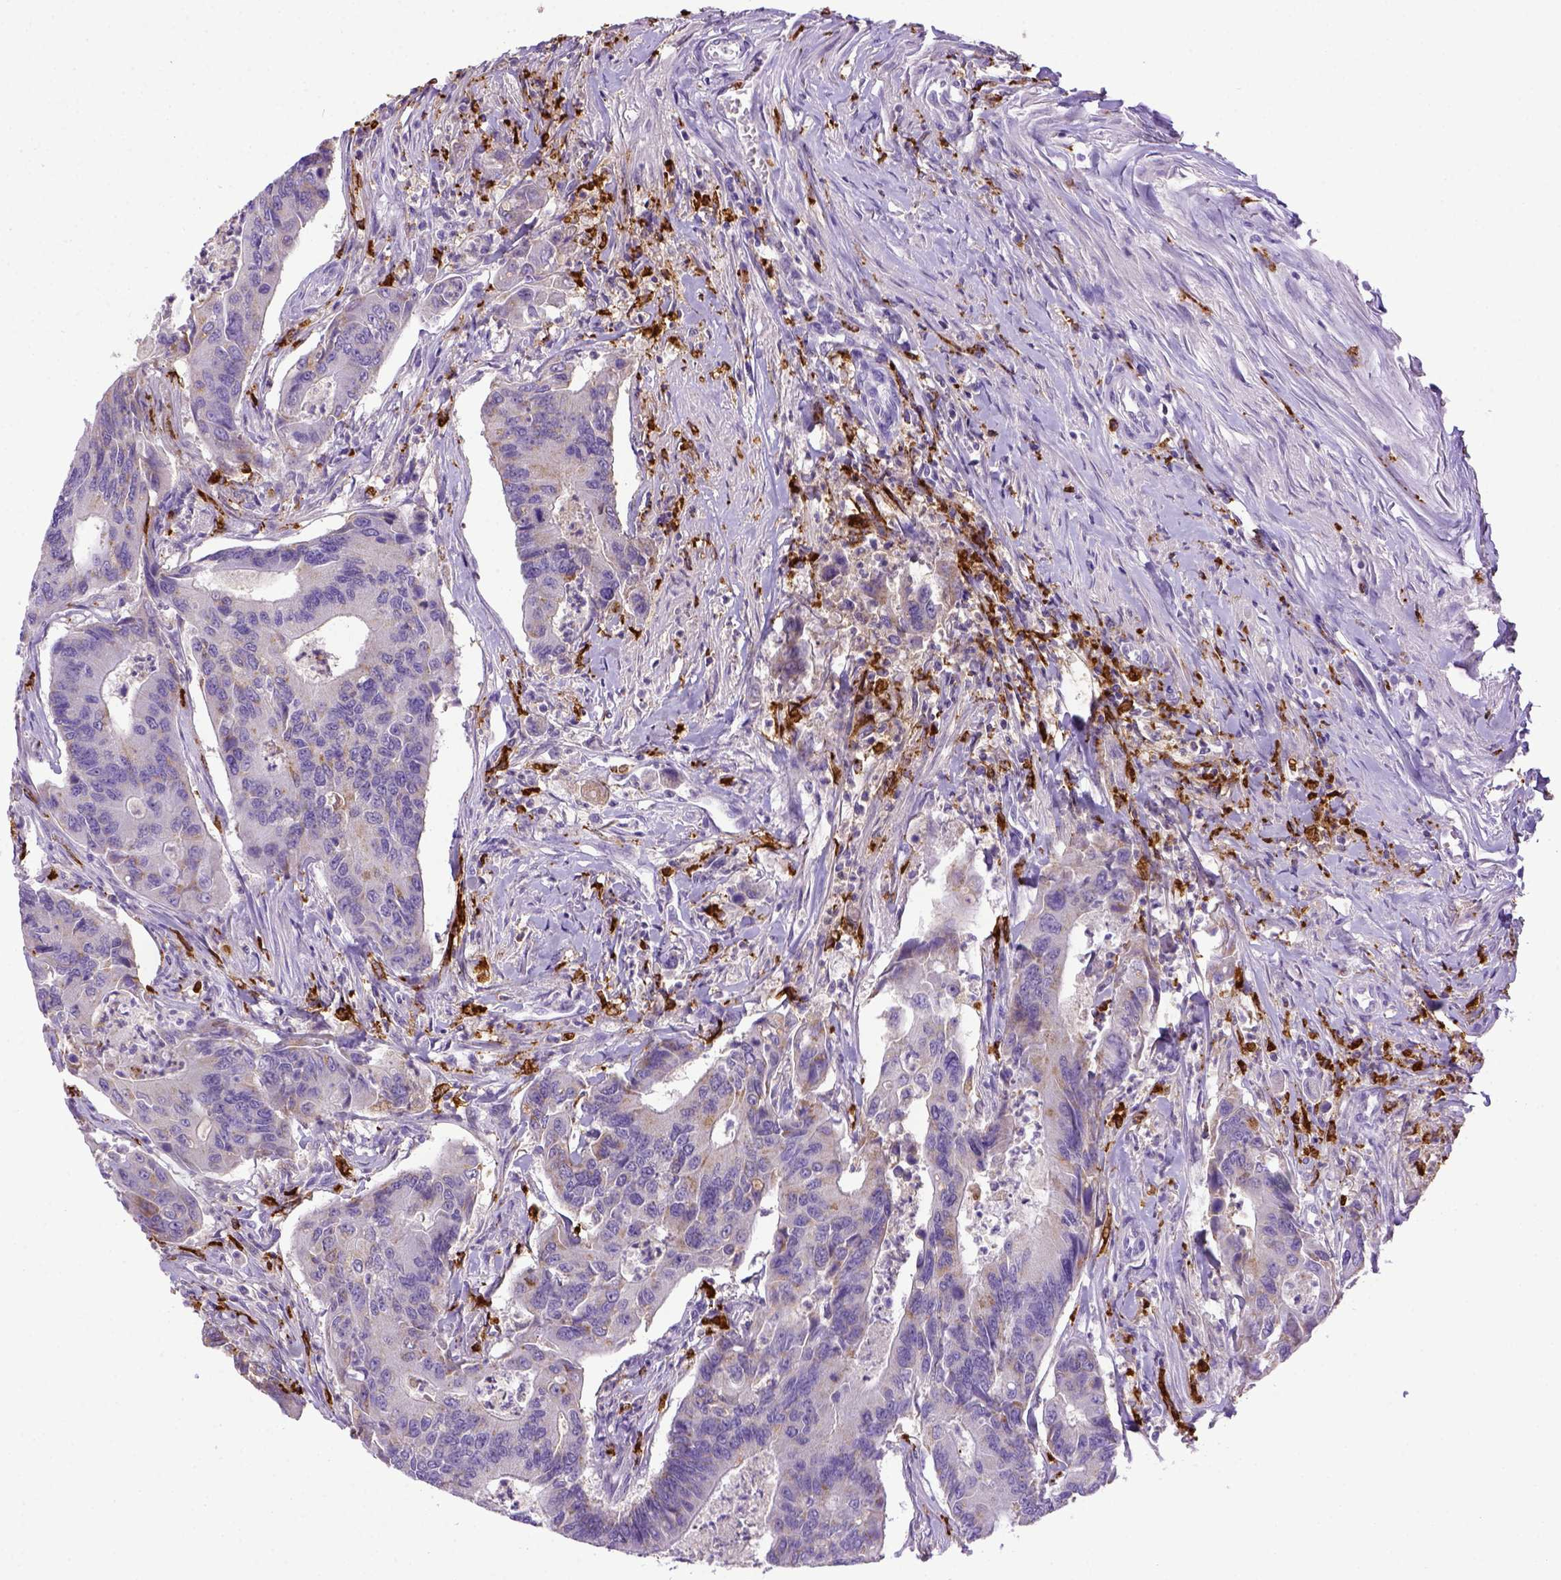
{"staining": {"intensity": "negative", "quantity": "none", "location": "none"}, "tissue": "colorectal cancer", "cell_type": "Tumor cells", "image_type": "cancer", "snomed": [{"axis": "morphology", "description": "Adenocarcinoma, NOS"}, {"axis": "topography", "description": "Colon"}], "caption": "An immunohistochemistry (IHC) photomicrograph of colorectal cancer (adenocarcinoma) is shown. There is no staining in tumor cells of colorectal cancer (adenocarcinoma).", "gene": "CD68", "patient": {"sex": "female", "age": 67}}